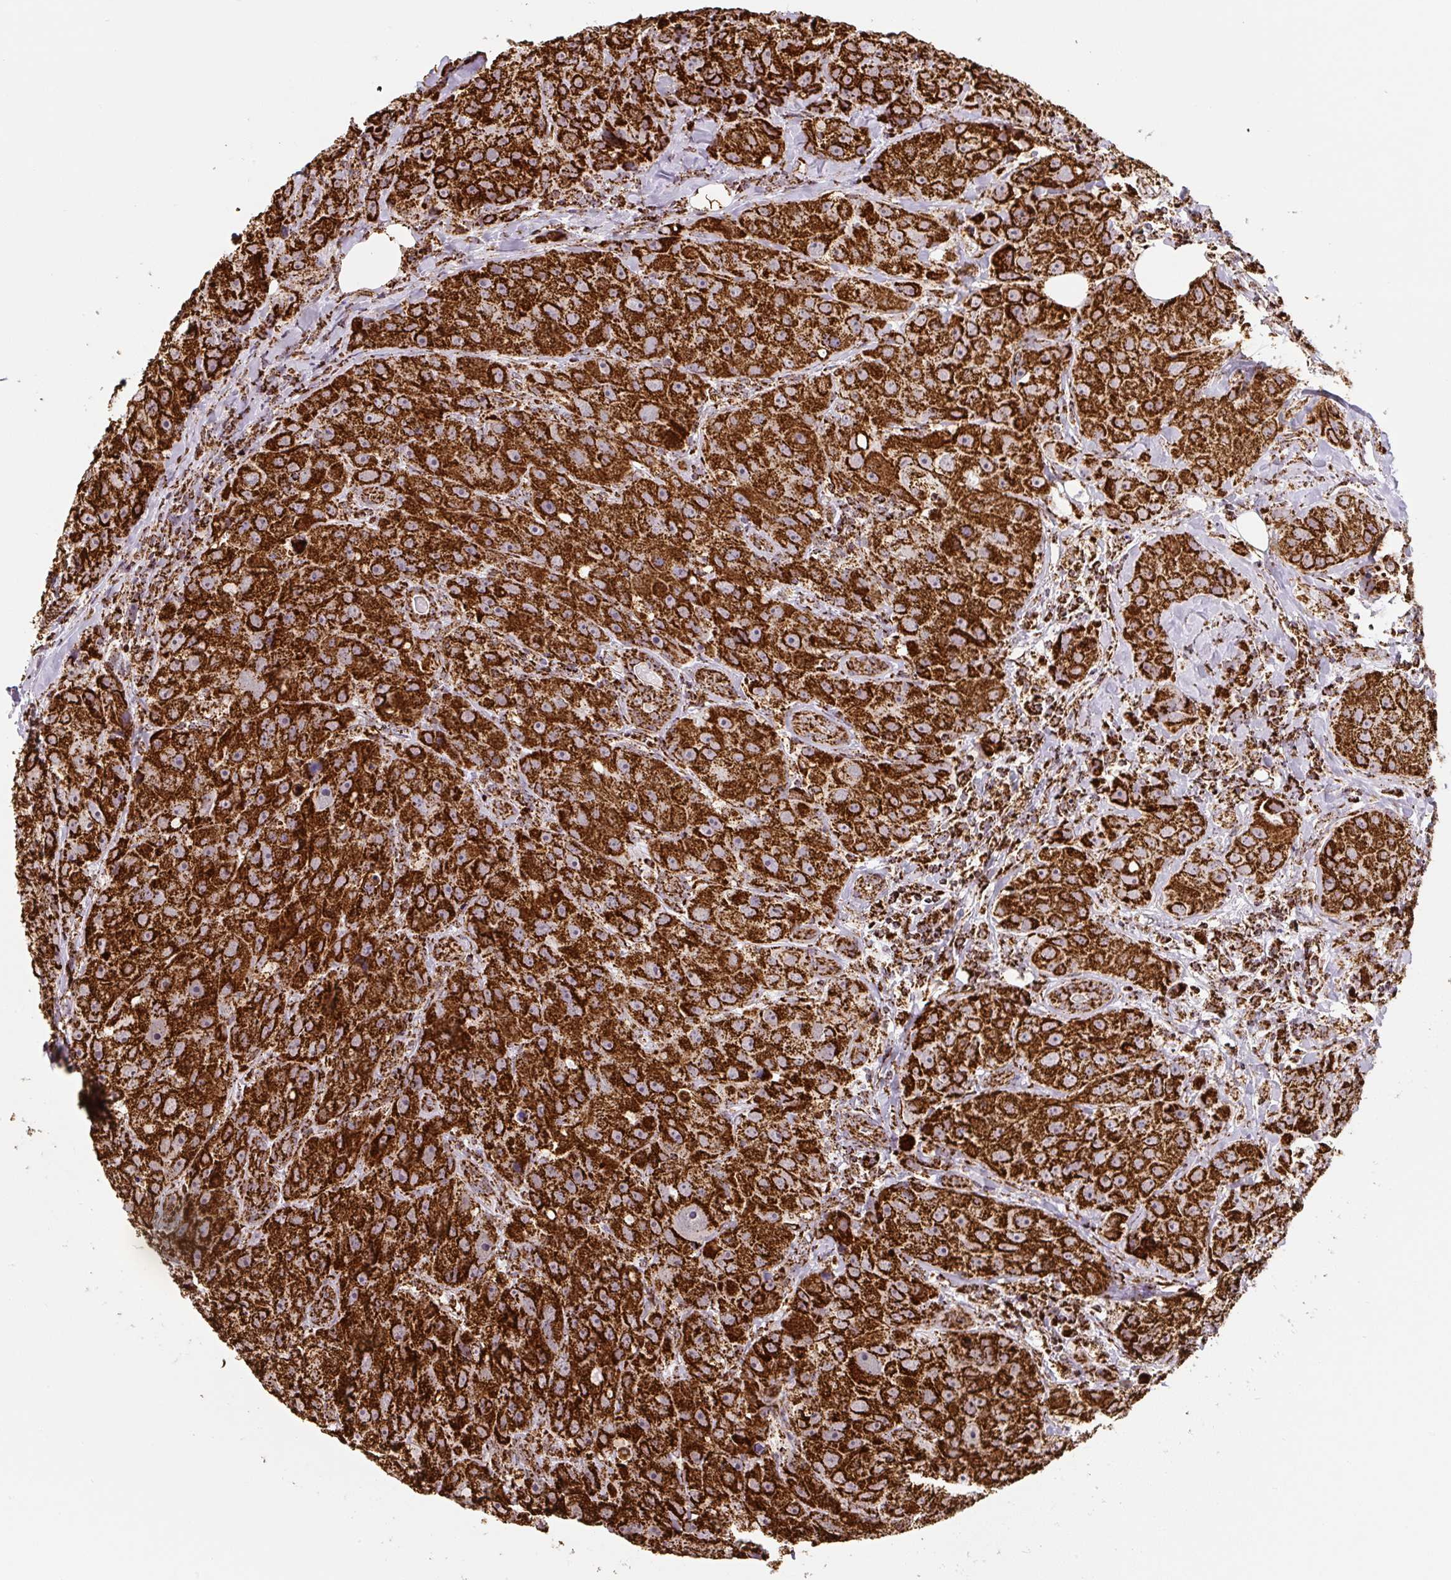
{"staining": {"intensity": "strong", "quantity": ">75%", "location": "cytoplasmic/membranous"}, "tissue": "breast cancer", "cell_type": "Tumor cells", "image_type": "cancer", "snomed": [{"axis": "morphology", "description": "Duct carcinoma"}, {"axis": "topography", "description": "Breast"}], "caption": "A high-resolution image shows immunohistochemistry staining of invasive ductal carcinoma (breast), which shows strong cytoplasmic/membranous positivity in approximately >75% of tumor cells. The staining was performed using DAB (3,3'-diaminobenzidine), with brown indicating positive protein expression. Nuclei are stained blue with hematoxylin.", "gene": "ATP5F1A", "patient": {"sex": "female", "age": 43}}